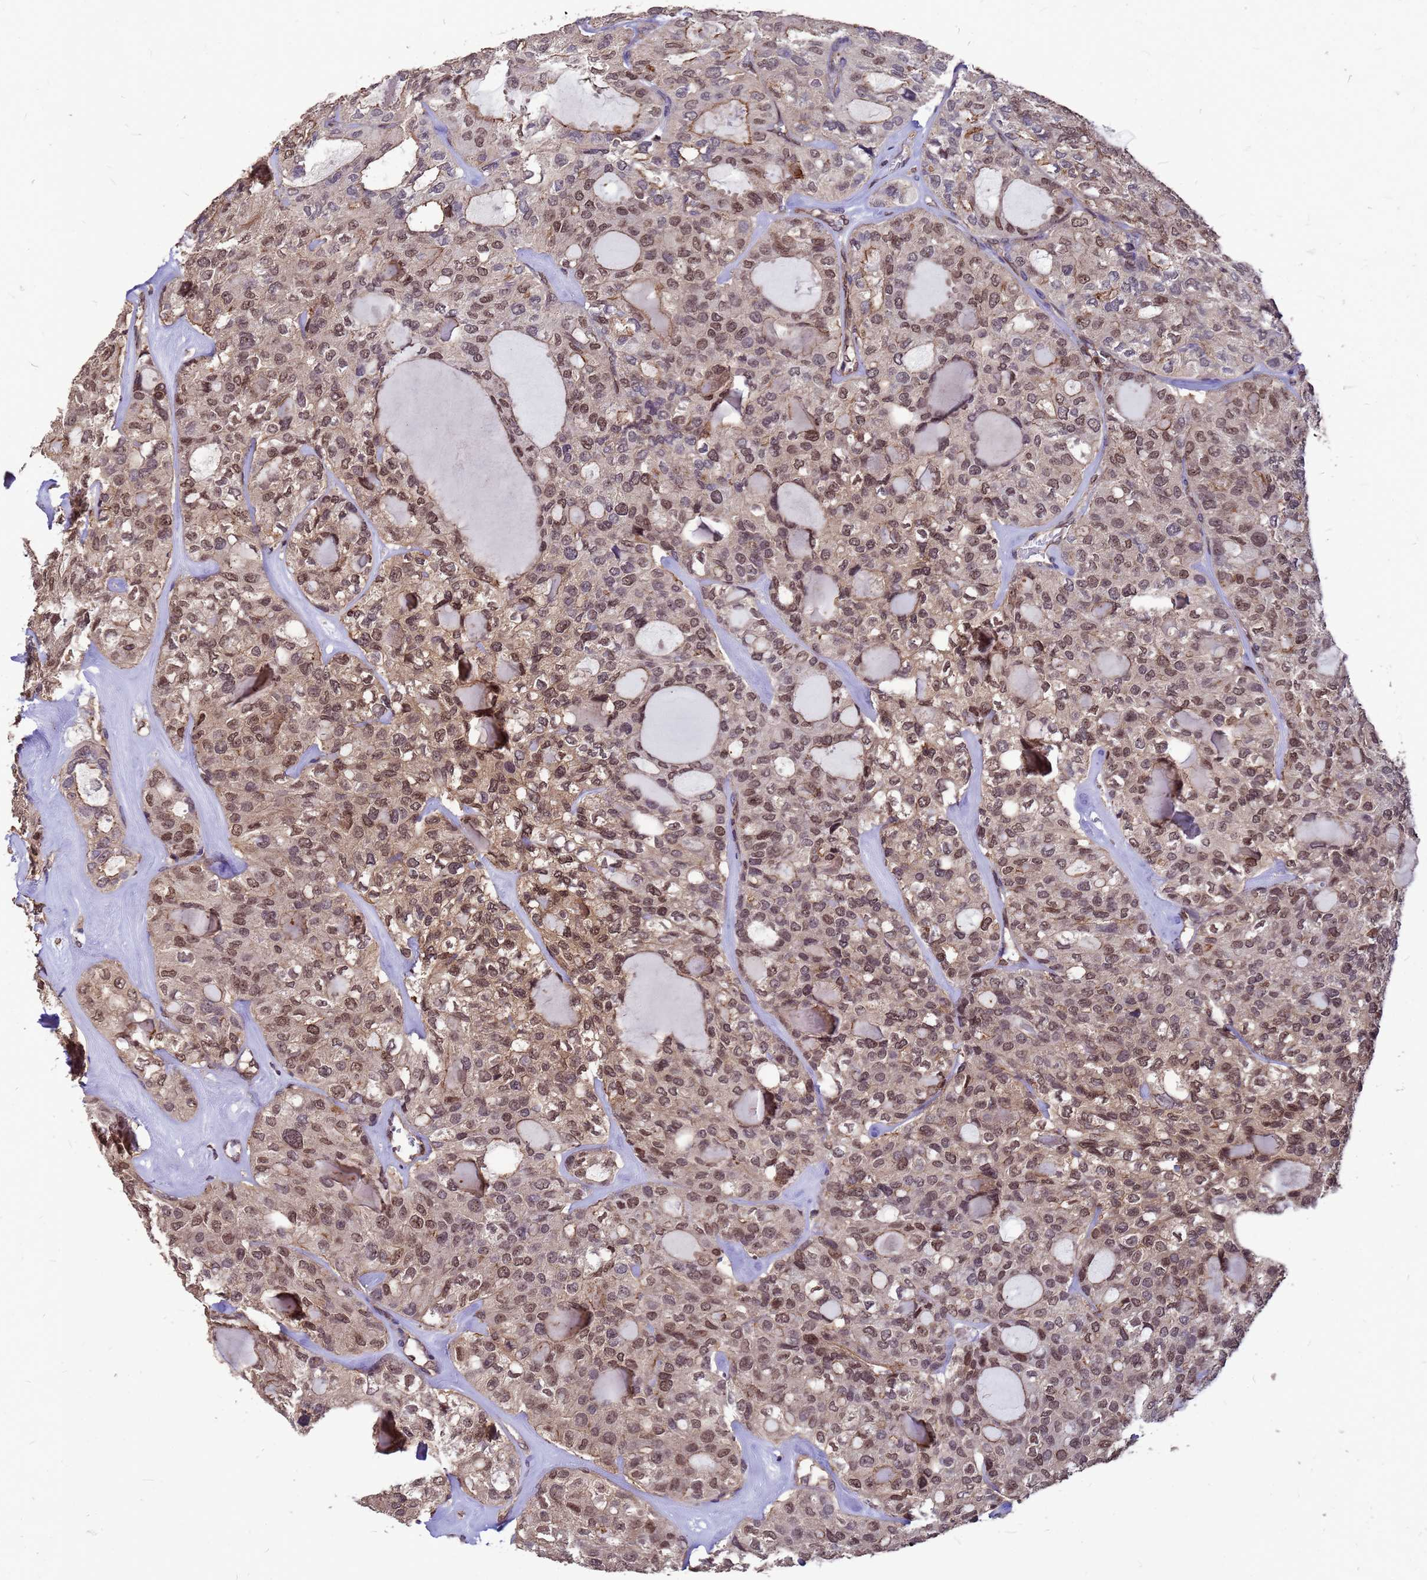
{"staining": {"intensity": "moderate", "quantity": "25%-75%", "location": "cytoplasmic/membranous,nuclear"}, "tissue": "thyroid cancer", "cell_type": "Tumor cells", "image_type": "cancer", "snomed": [{"axis": "morphology", "description": "Follicular adenoma carcinoma, NOS"}, {"axis": "topography", "description": "Thyroid gland"}], "caption": "A high-resolution histopathology image shows immunohistochemistry (IHC) staining of follicular adenoma carcinoma (thyroid), which demonstrates moderate cytoplasmic/membranous and nuclear positivity in approximately 25%-75% of tumor cells.", "gene": "C1orf35", "patient": {"sex": "male", "age": 75}}